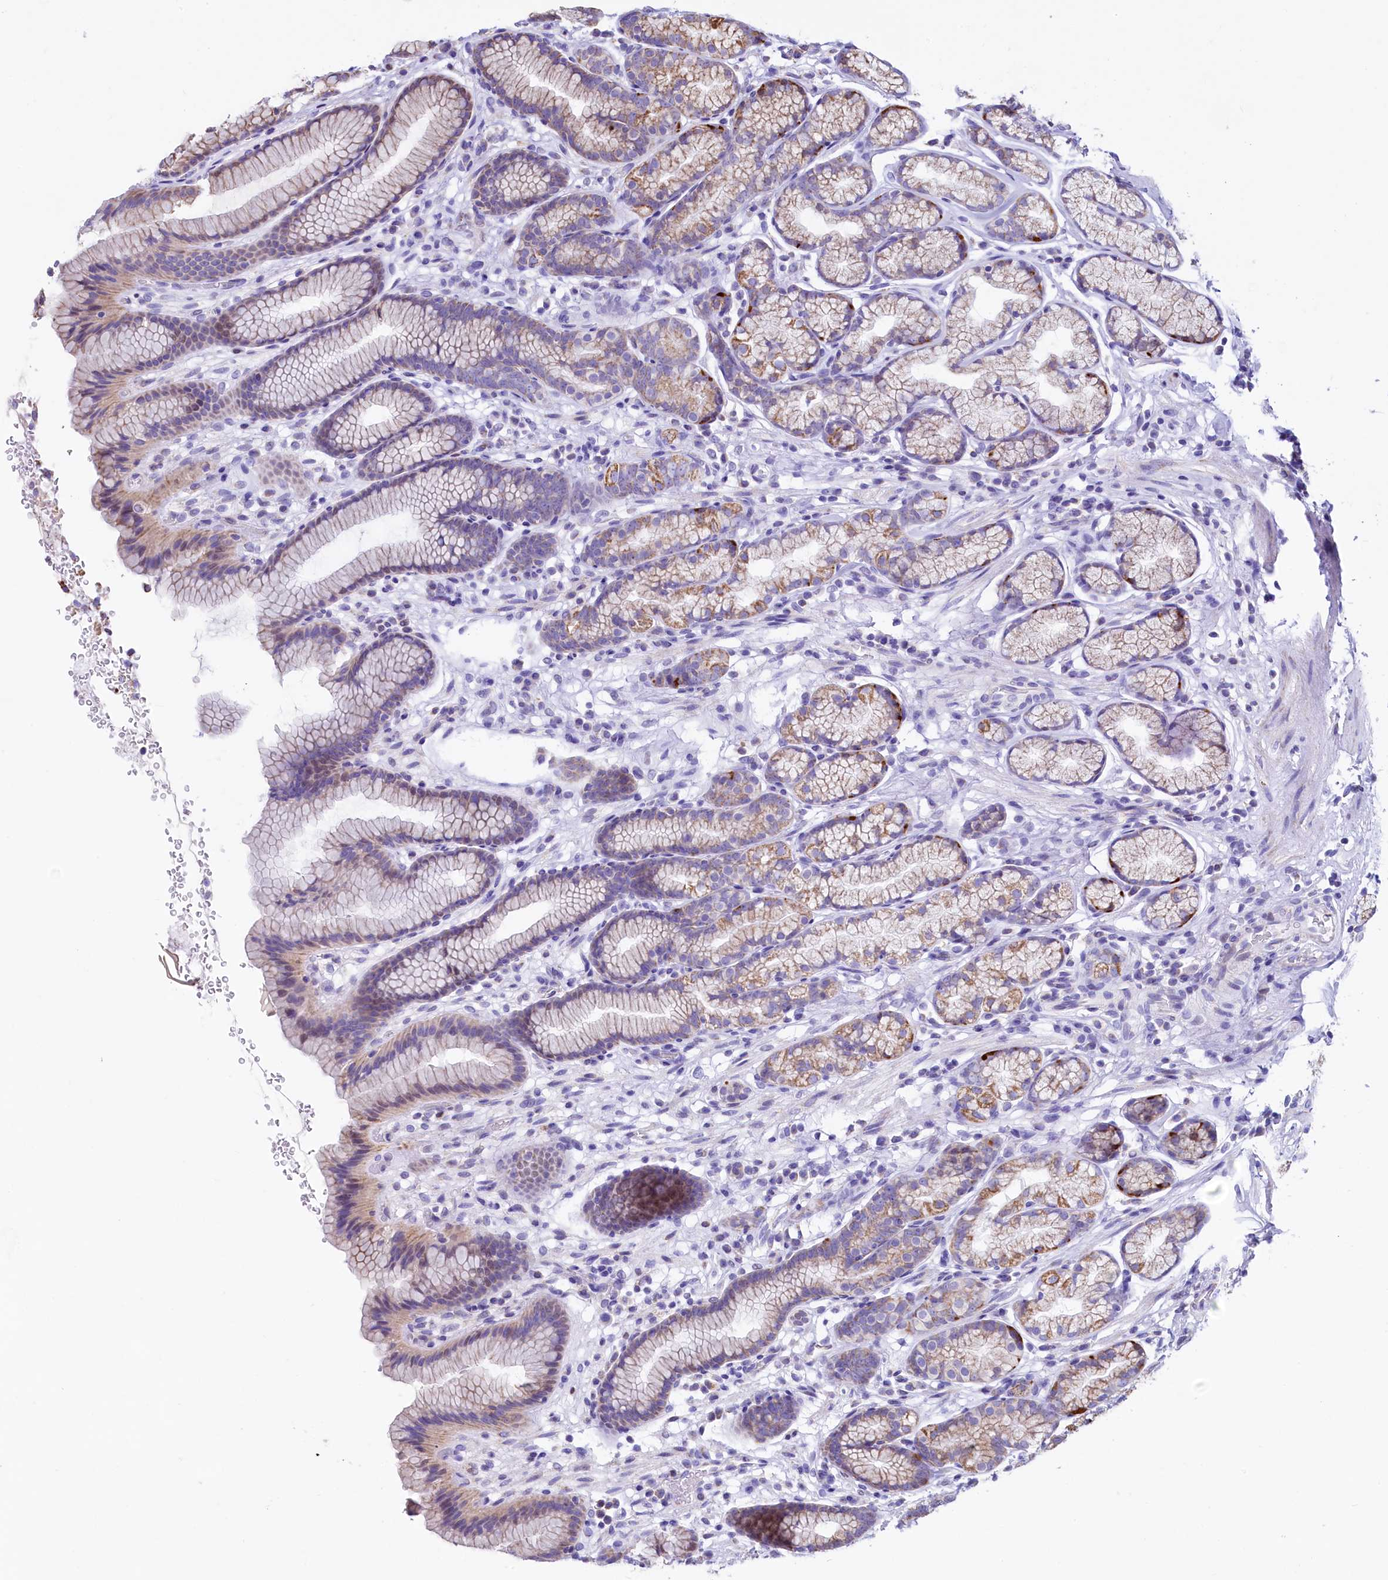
{"staining": {"intensity": "moderate", "quantity": "25%-75%", "location": "cytoplasmic/membranous"}, "tissue": "stomach", "cell_type": "Glandular cells", "image_type": "normal", "snomed": [{"axis": "morphology", "description": "Normal tissue, NOS"}, {"axis": "topography", "description": "Stomach"}], "caption": "A micrograph of human stomach stained for a protein displays moderate cytoplasmic/membranous brown staining in glandular cells. The staining was performed using DAB, with brown indicating positive protein expression. Nuclei are stained blue with hematoxylin.", "gene": "VWCE", "patient": {"sex": "male", "age": 42}}